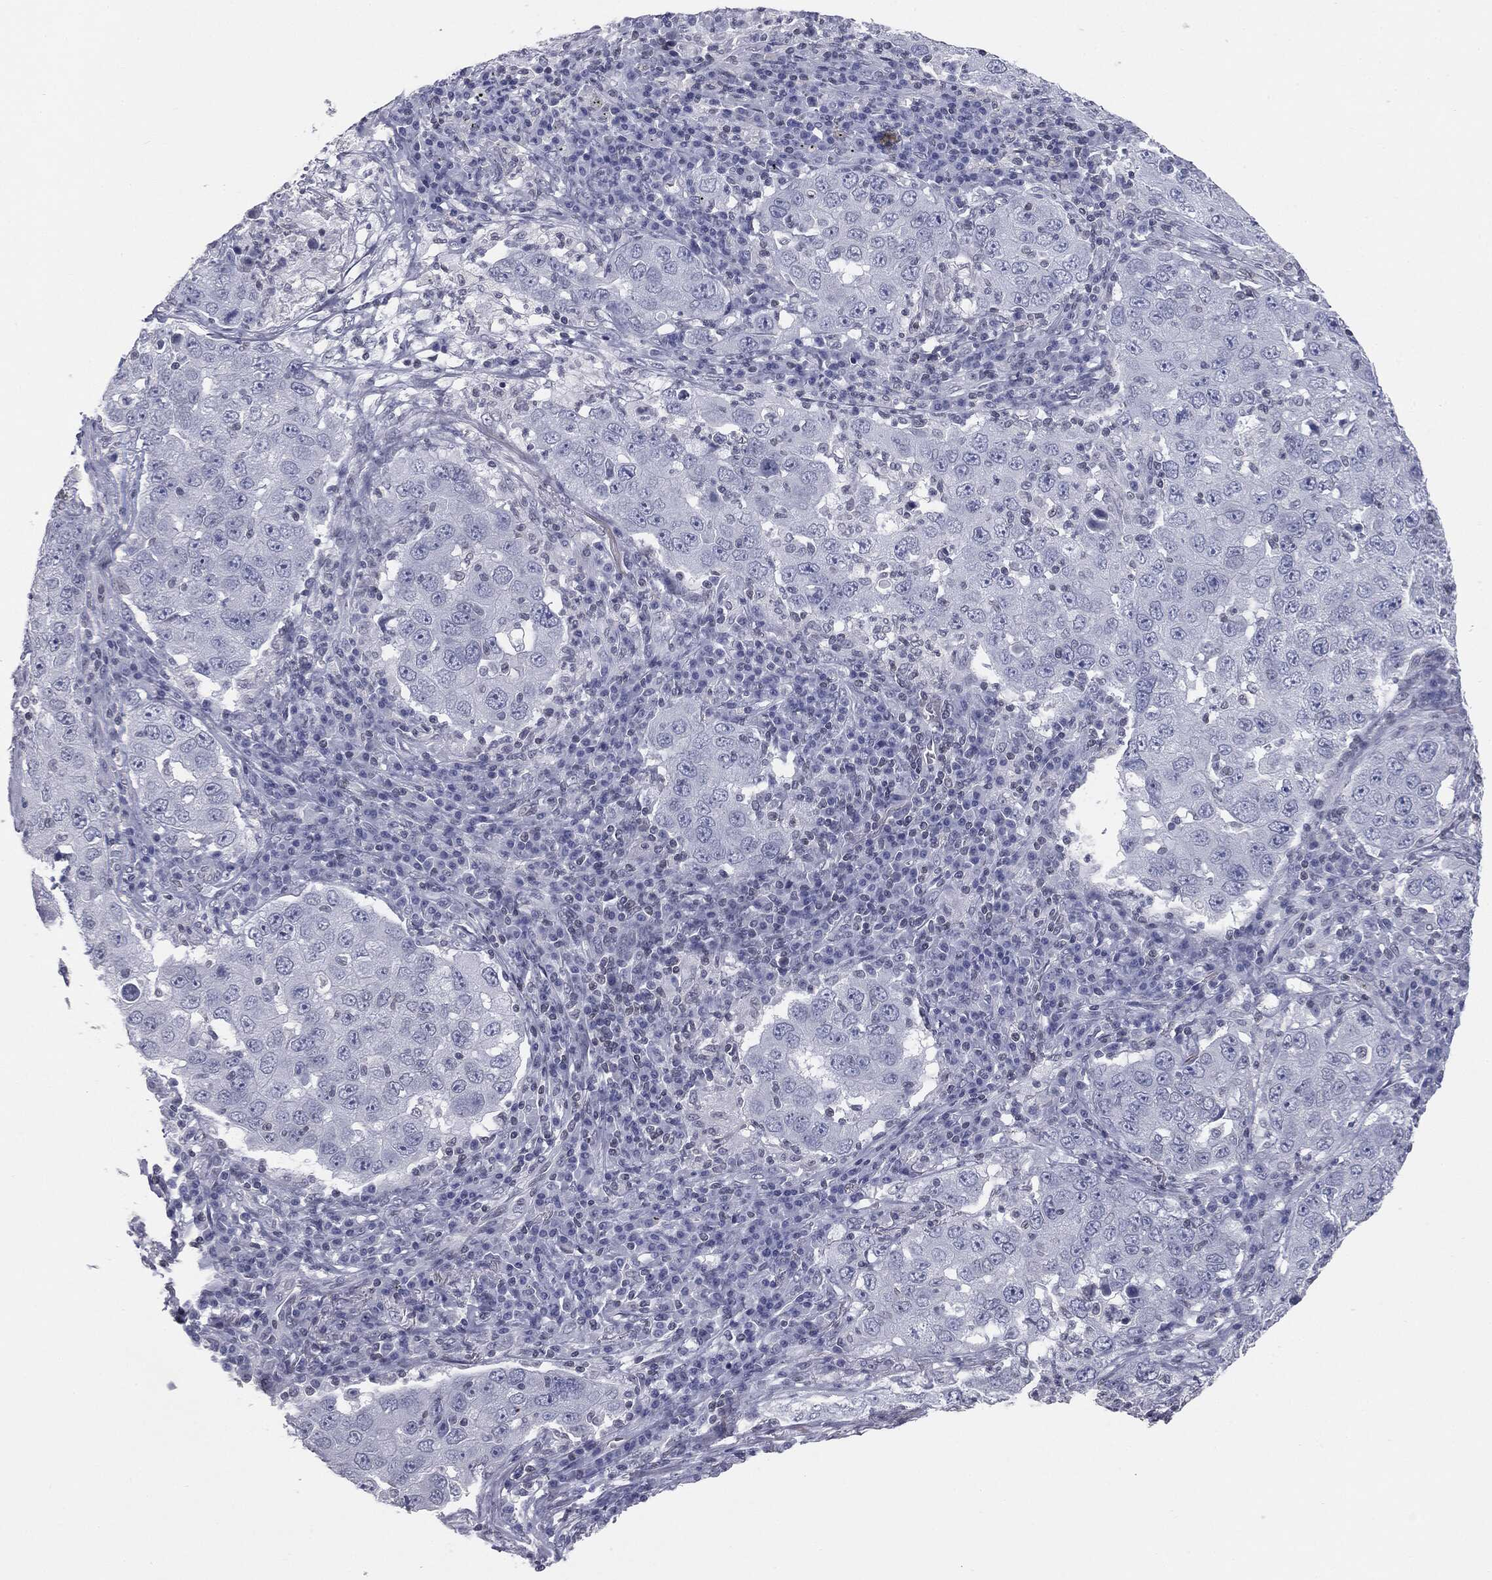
{"staining": {"intensity": "negative", "quantity": "none", "location": "none"}, "tissue": "lung cancer", "cell_type": "Tumor cells", "image_type": "cancer", "snomed": [{"axis": "morphology", "description": "Adenocarcinoma, NOS"}, {"axis": "topography", "description": "Lung"}], "caption": "A high-resolution image shows IHC staining of adenocarcinoma (lung), which demonstrates no significant staining in tumor cells.", "gene": "ALDOB", "patient": {"sex": "male", "age": 73}}